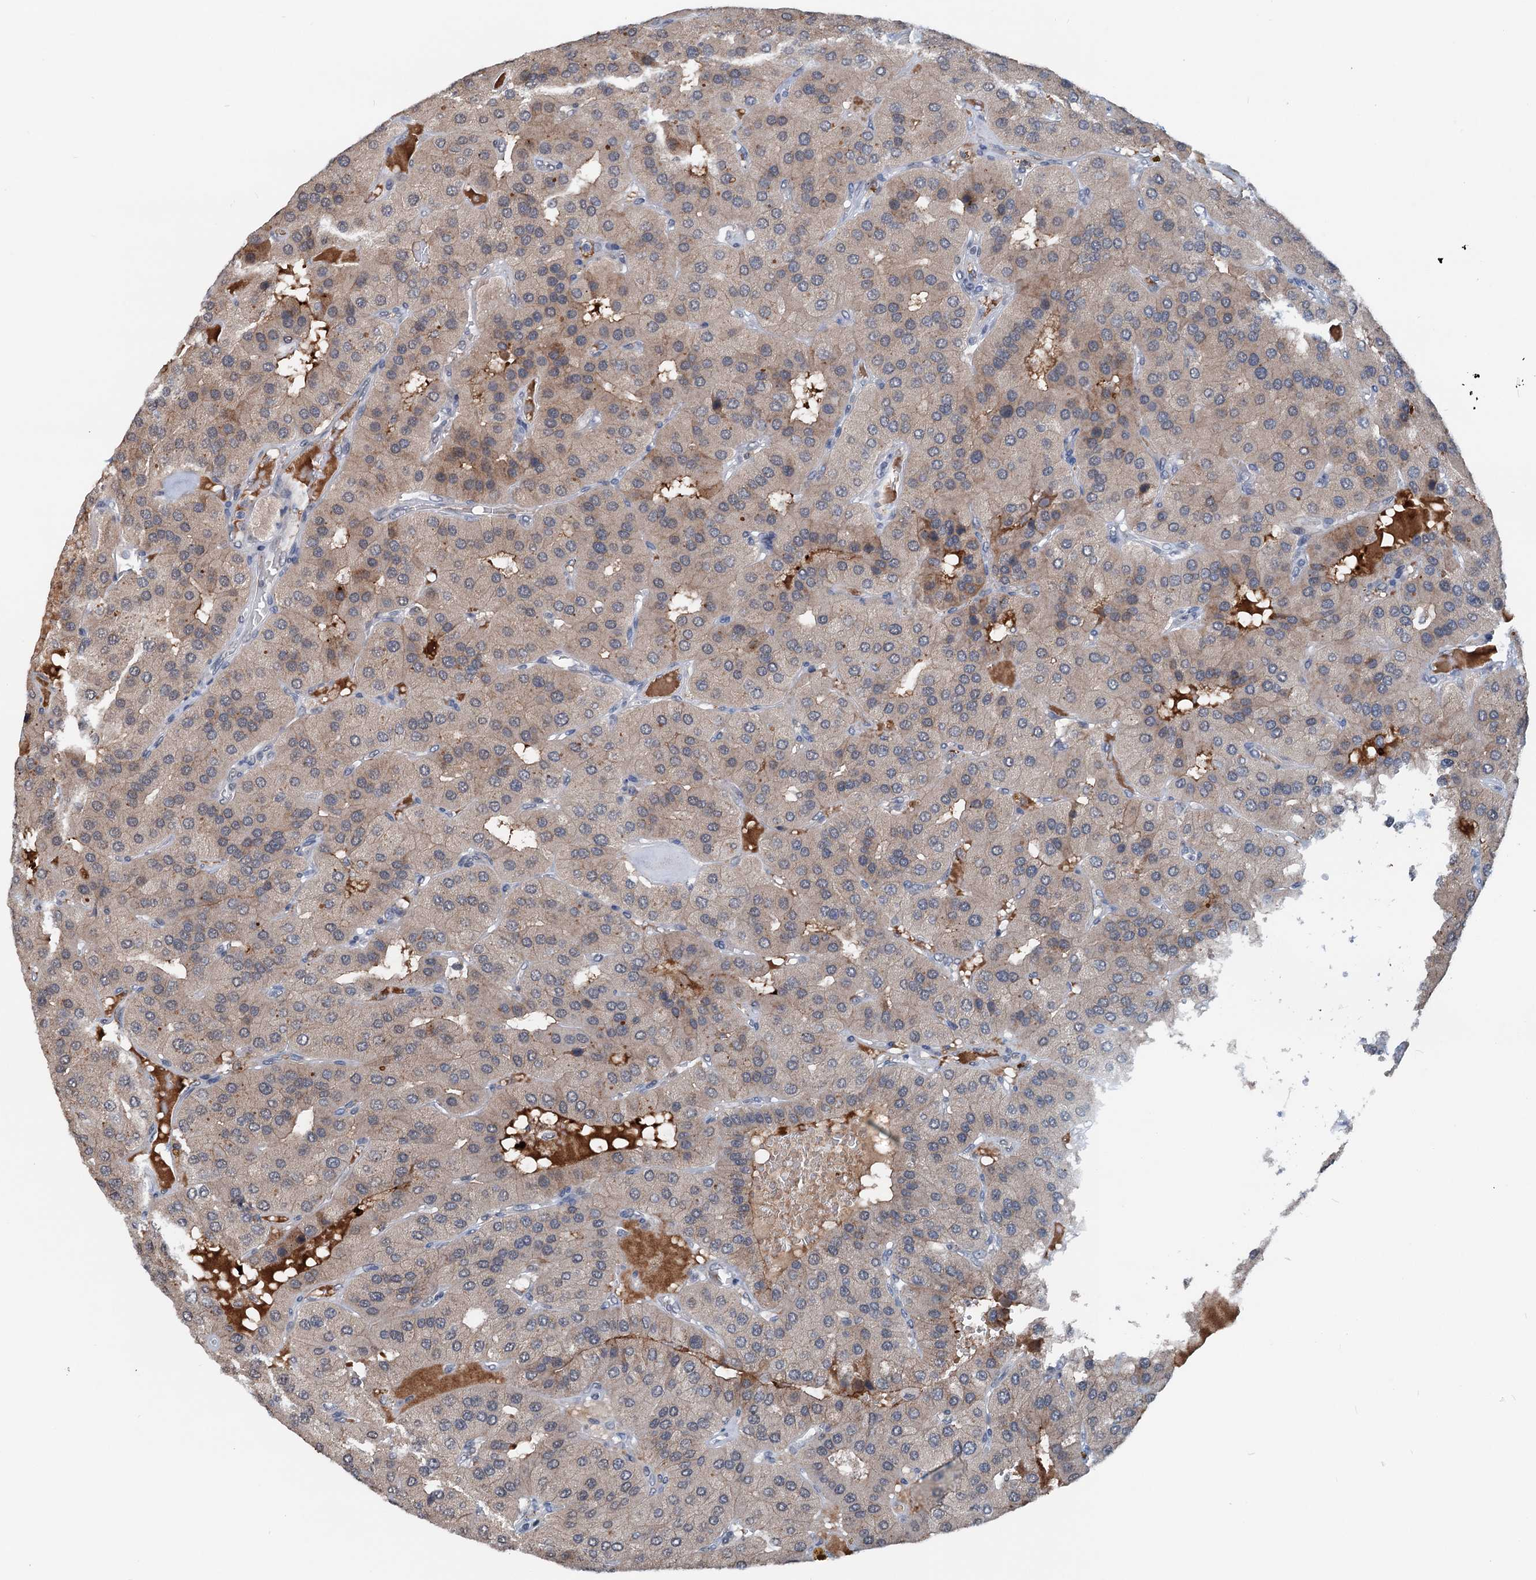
{"staining": {"intensity": "weak", "quantity": ">75%", "location": "cytoplasmic/membranous"}, "tissue": "parathyroid gland", "cell_type": "Glandular cells", "image_type": "normal", "snomed": [{"axis": "morphology", "description": "Normal tissue, NOS"}, {"axis": "morphology", "description": "Adenoma, NOS"}, {"axis": "topography", "description": "Parathyroid gland"}], "caption": "Protein analysis of unremarkable parathyroid gland reveals weak cytoplasmic/membranous staining in approximately >75% of glandular cells.", "gene": "SHLD1", "patient": {"sex": "female", "age": 86}}